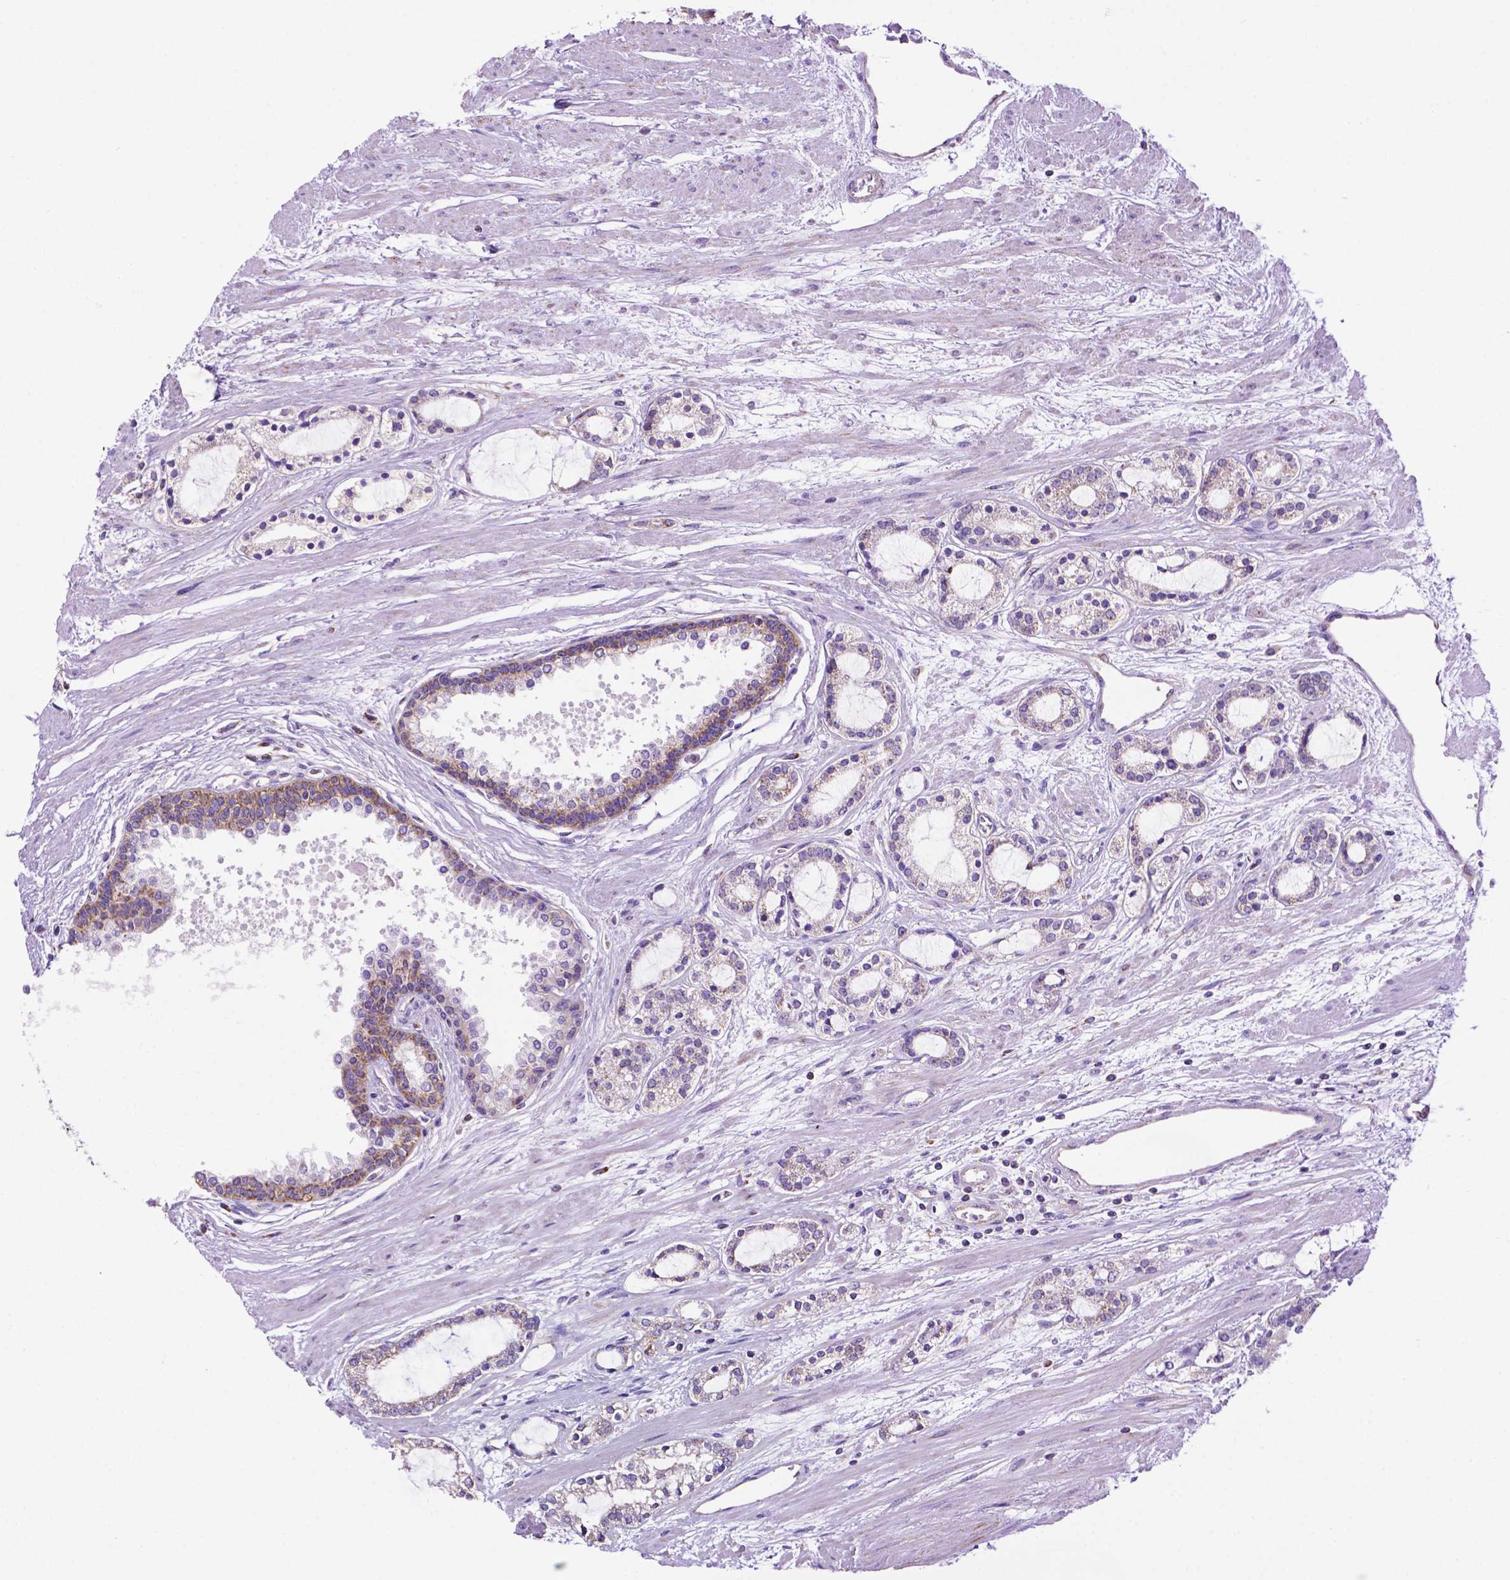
{"staining": {"intensity": "weak", "quantity": "25%-75%", "location": "cytoplasmic/membranous"}, "tissue": "prostate cancer", "cell_type": "Tumor cells", "image_type": "cancer", "snomed": [{"axis": "morphology", "description": "Adenocarcinoma, Medium grade"}, {"axis": "topography", "description": "Prostate"}], "caption": "This histopathology image exhibits immunohistochemistry staining of human prostate medium-grade adenocarcinoma, with low weak cytoplasmic/membranous expression in approximately 25%-75% of tumor cells.", "gene": "PHYHIP", "patient": {"sex": "male", "age": 57}}